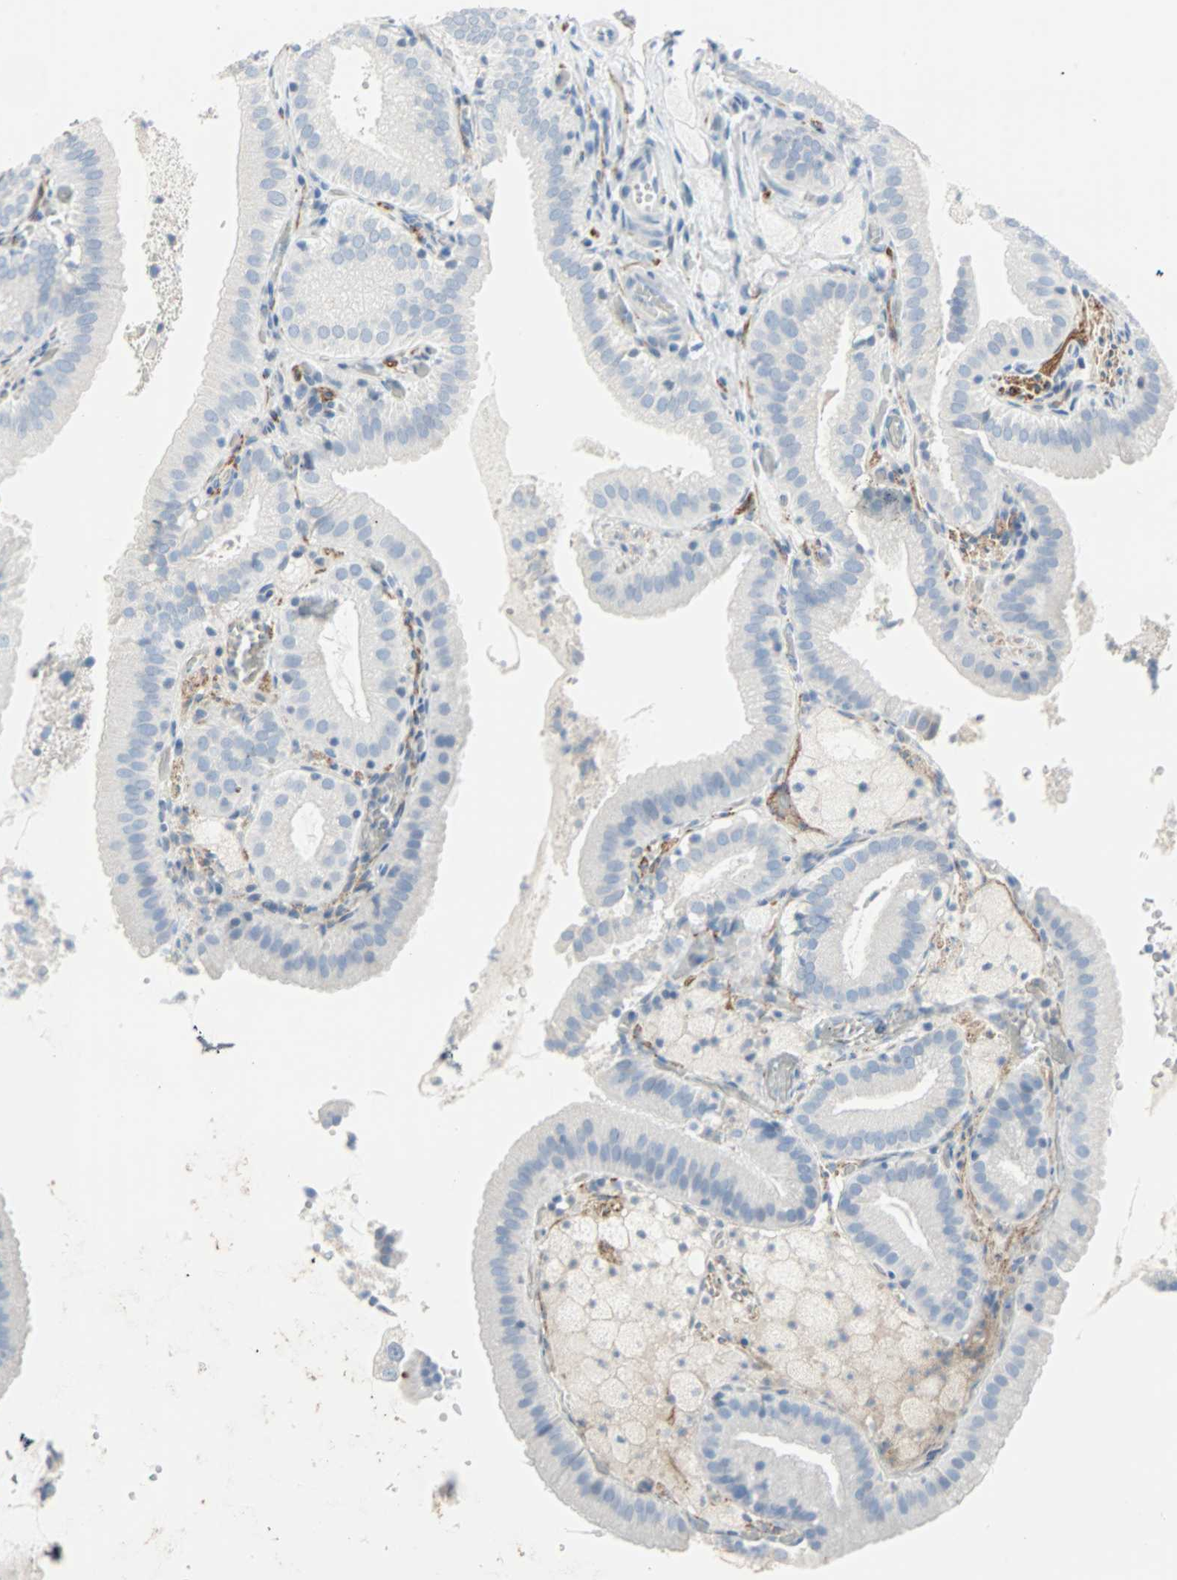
{"staining": {"intensity": "negative", "quantity": "none", "location": "none"}, "tissue": "gallbladder", "cell_type": "Glandular cells", "image_type": "normal", "snomed": [{"axis": "morphology", "description": "Normal tissue, NOS"}, {"axis": "topography", "description": "Gallbladder"}], "caption": "DAB immunohistochemical staining of normal gallbladder shows no significant staining in glandular cells. (DAB (3,3'-diaminobenzidine) immunohistochemistry (IHC) with hematoxylin counter stain).", "gene": "STX1A", "patient": {"sex": "male", "age": 54}}